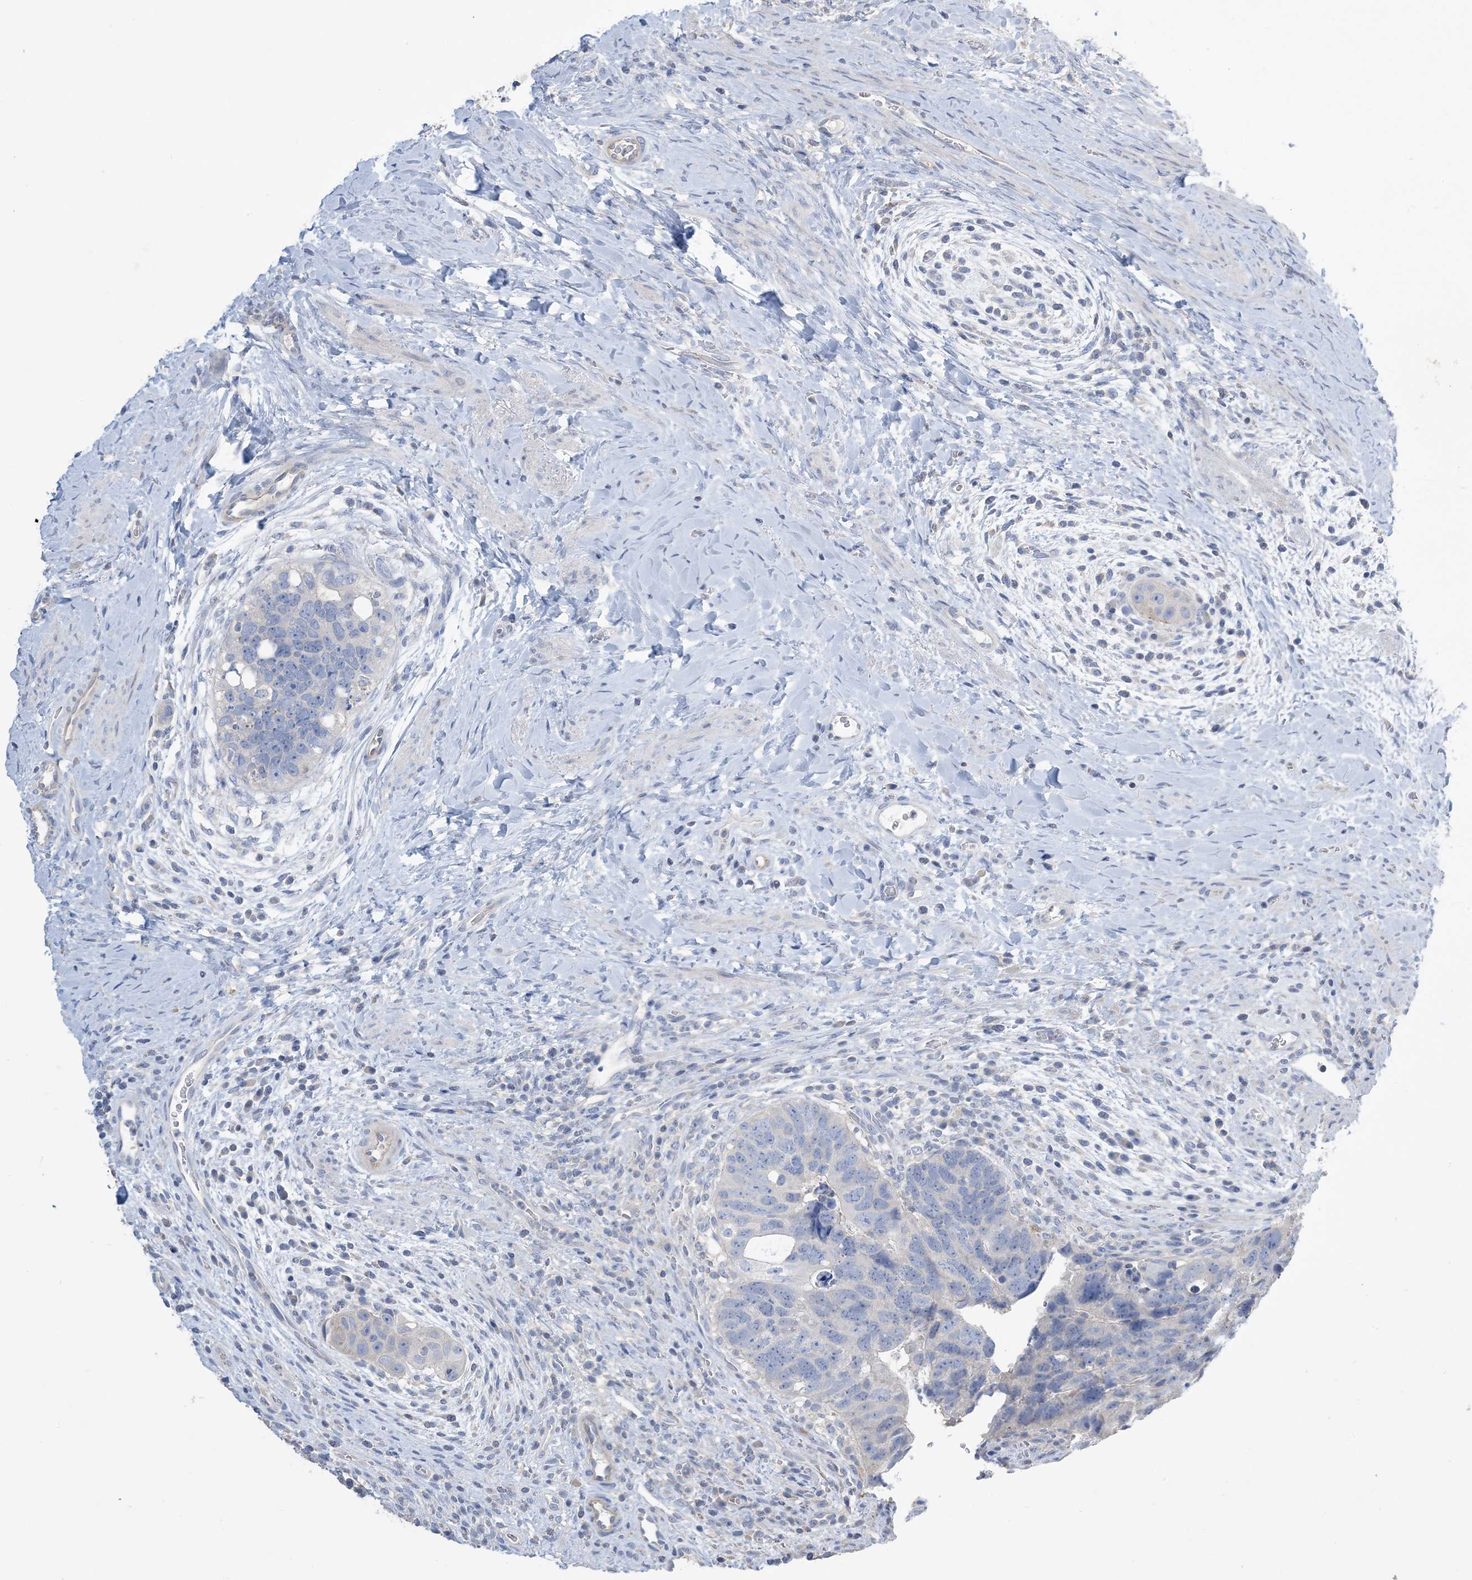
{"staining": {"intensity": "negative", "quantity": "none", "location": "none"}, "tissue": "colorectal cancer", "cell_type": "Tumor cells", "image_type": "cancer", "snomed": [{"axis": "morphology", "description": "Adenocarcinoma, NOS"}, {"axis": "topography", "description": "Rectum"}], "caption": "Protein analysis of colorectal cancer (adenocarcinoma) reveals no significant expression in tumor cells.", "gene": "KPRP", "patient": {"sex": "male", "age": 59}}